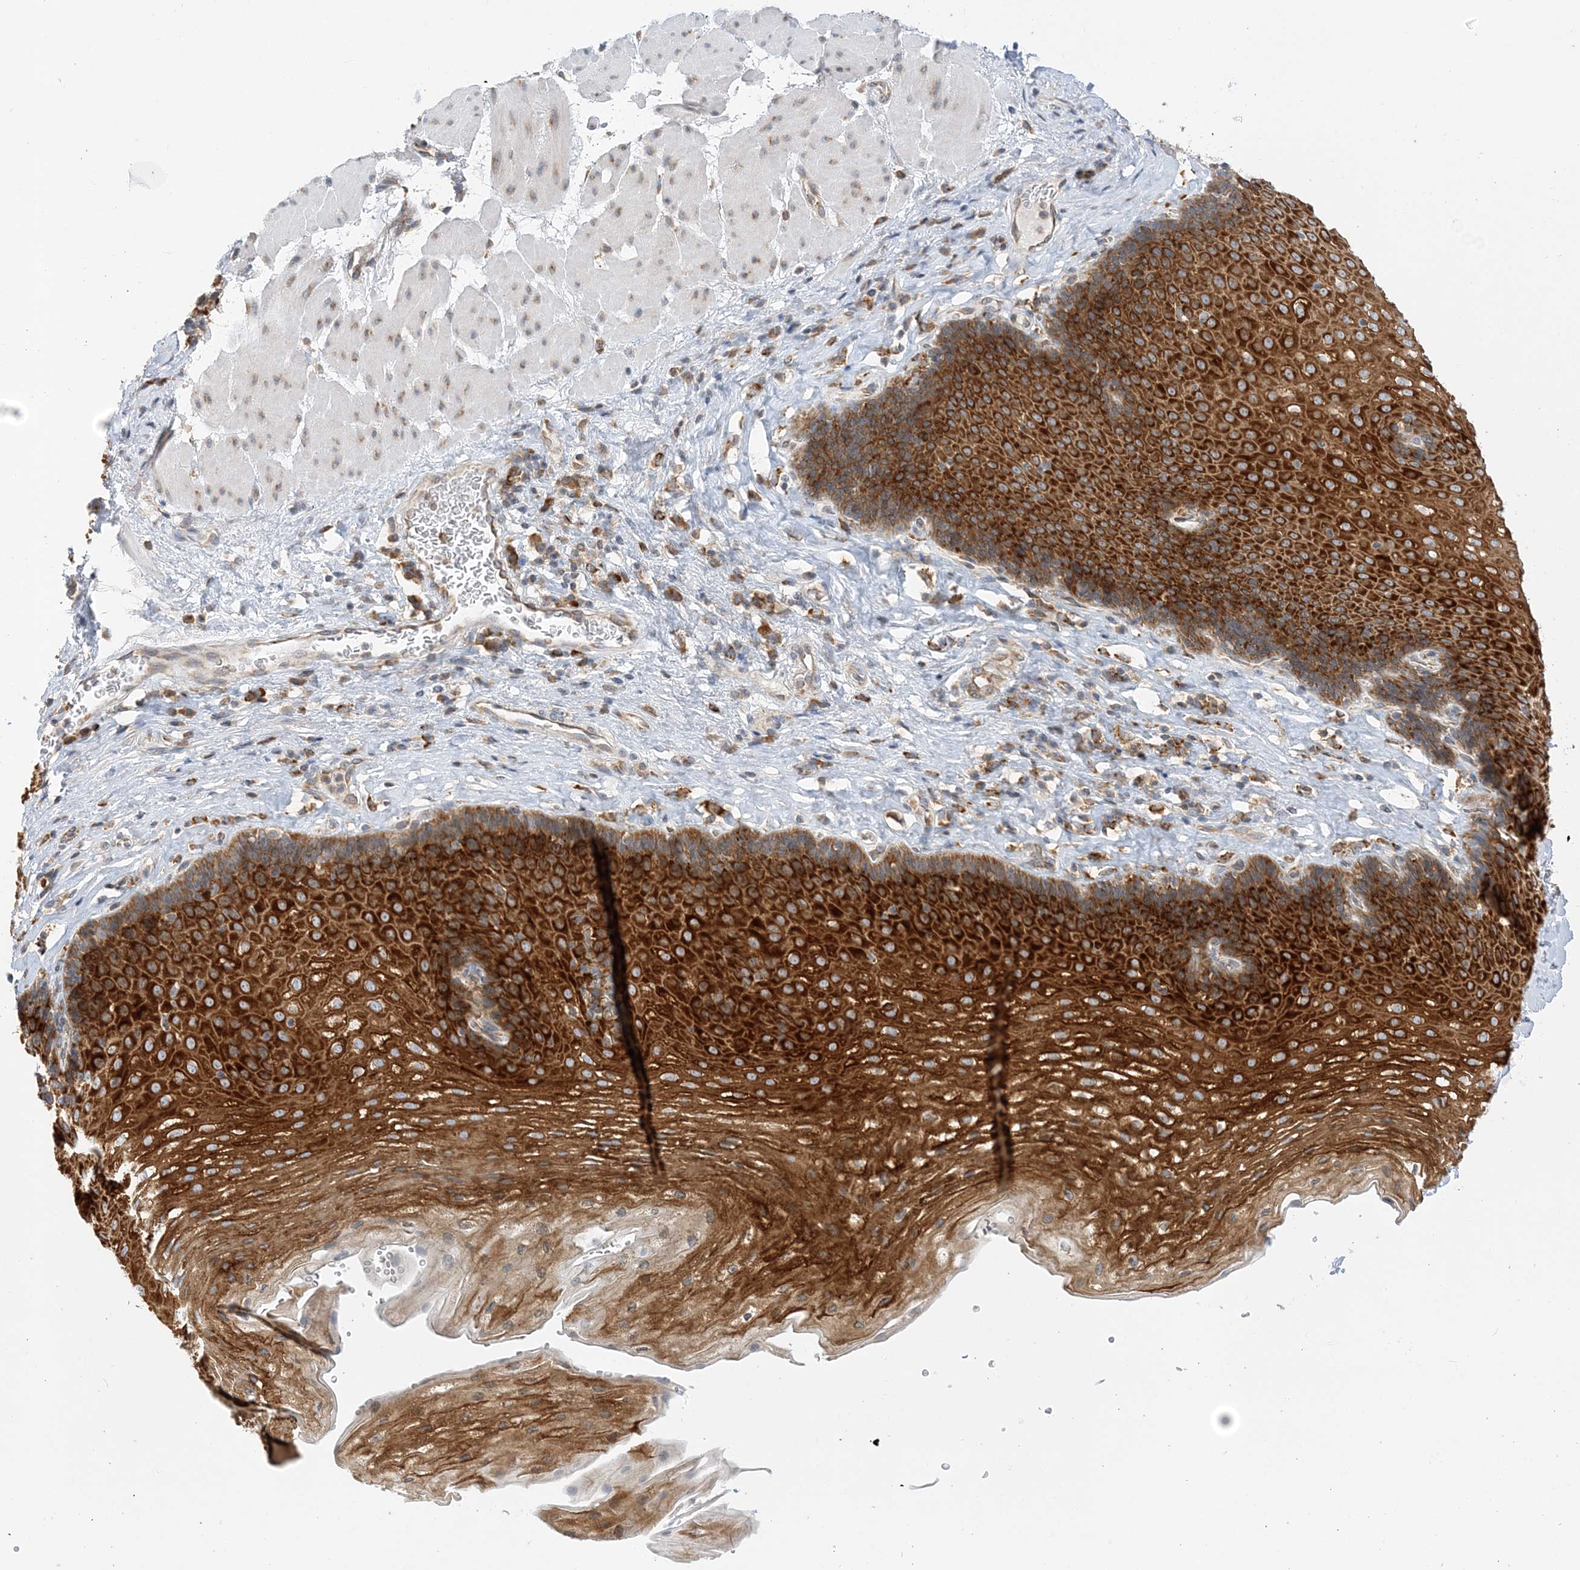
{"staining": {"intensity": "strong", "quantity": ">75%", "location": "cytoplasmic/membranous"}, "tissue": "esophagus", "cell_type": "Squamous epithelial cells", "image_type": "normal", "snomed": [{"axis": "morphology", "description": "Normal tissue, NOS"}, {"axis": "topography", "description": "Esophagus"}], "caption": "High-magnification brightfield microscopy of normal esophagus stained with DAB (brown) and counterstained with hematoxylin (blue). squamous epithelial cells exhibit strong cytoplasmic/membranous positivity is appreciated in approximately>75% of cells.", "gene": "LARP4B", "patient": {"sex": "female", "age": 66}}